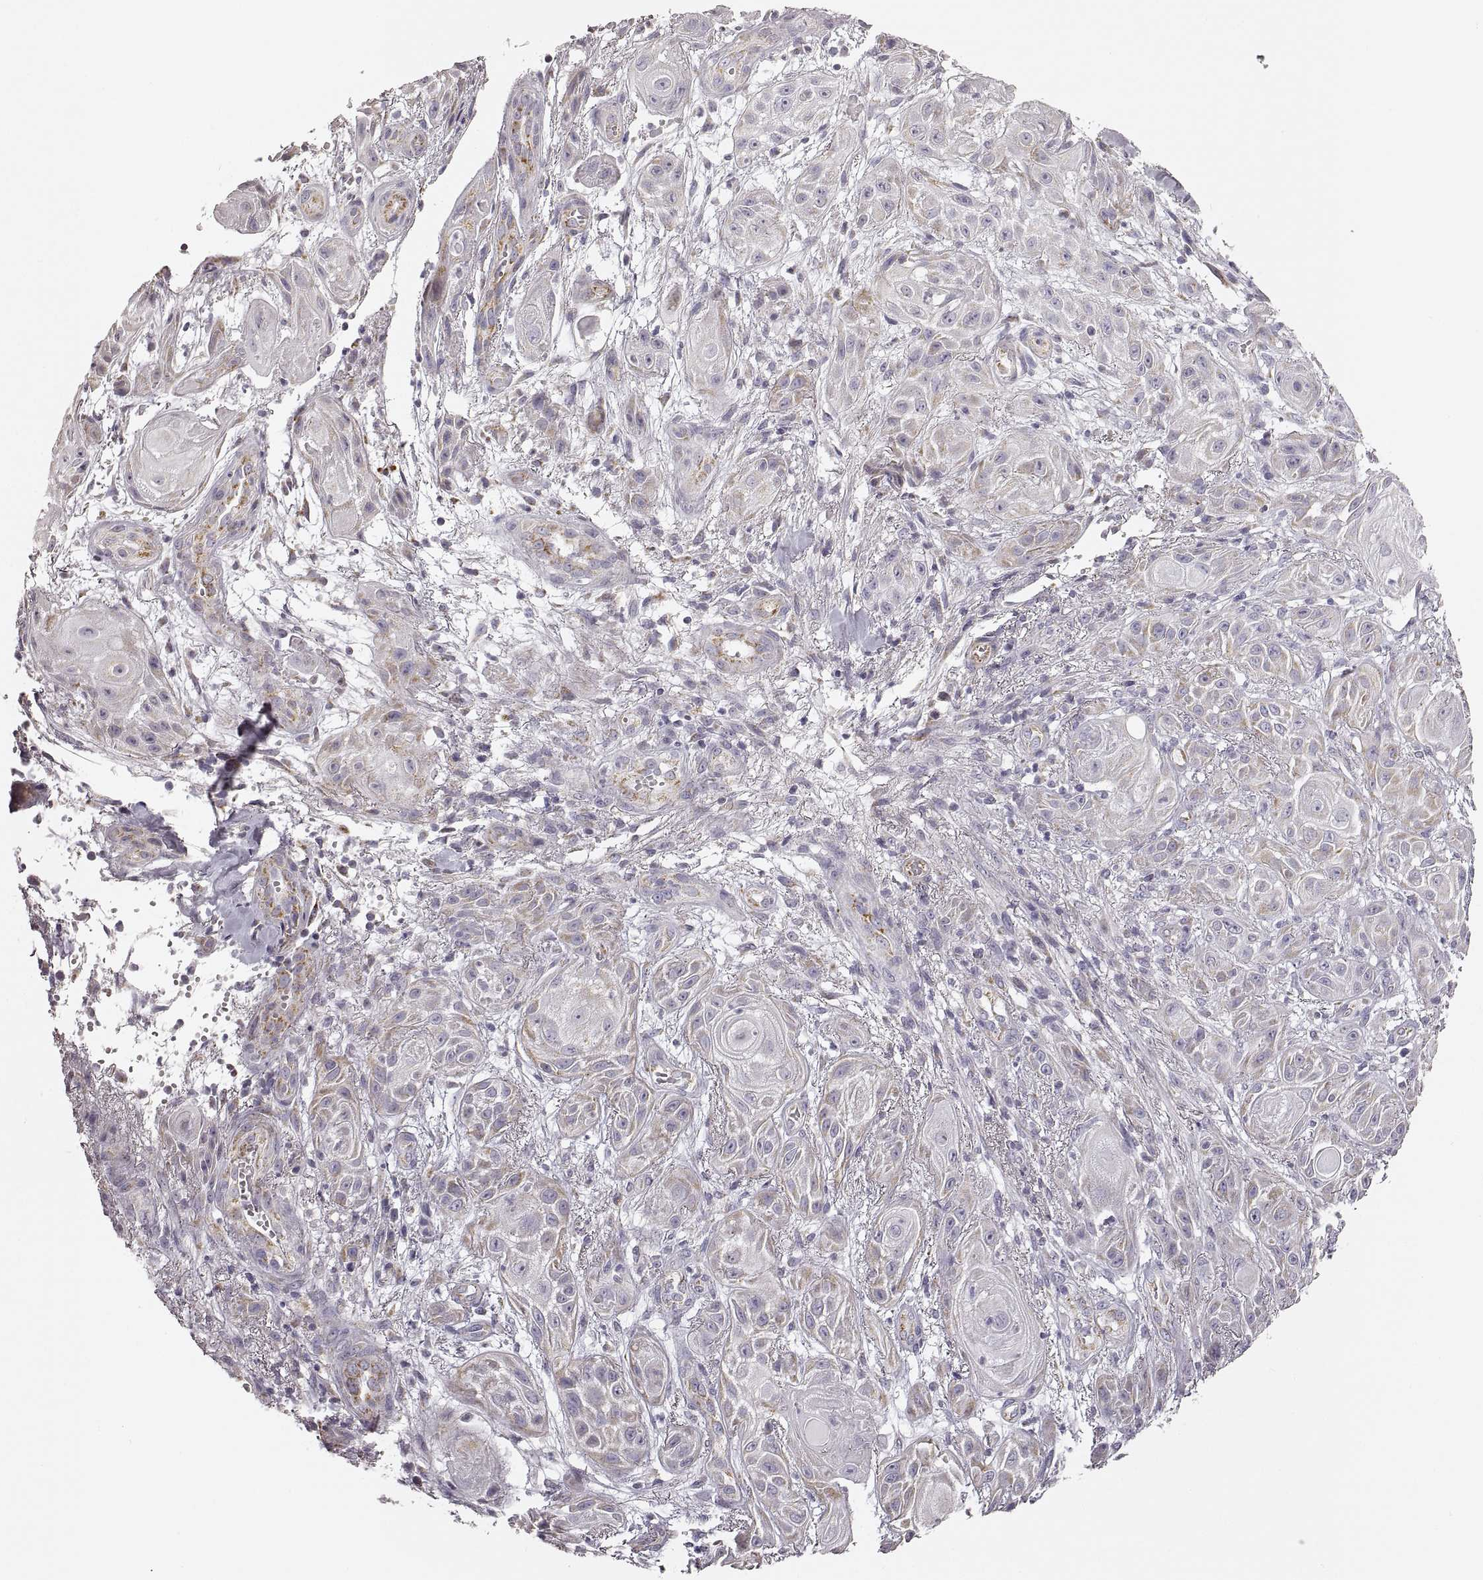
{"staining": {"intensity": "negative", "quantity": "none", "location": "none"}, "tissue": "skin cancer", "cell_type": "Tumor cells", "image_type": "cancer", "snomed": [{"axis": "morphology", "description": "Squamous cell carcinoma, NOS"}, {"axis": "topography", "description": "Skin"}], "caption": "Protein analysis of skin squamous cell carcinoma exhibits no significant expression in tumor cells. The staining was performed using DAB (3,3'-diaminobenzidine) to visualize the protein expression in brown, while the nuclei were stained in blue with hematoxylin (Magnification: 20x).", "gene": "RDH13", "patient": {"sex": "male", "age": 62}}